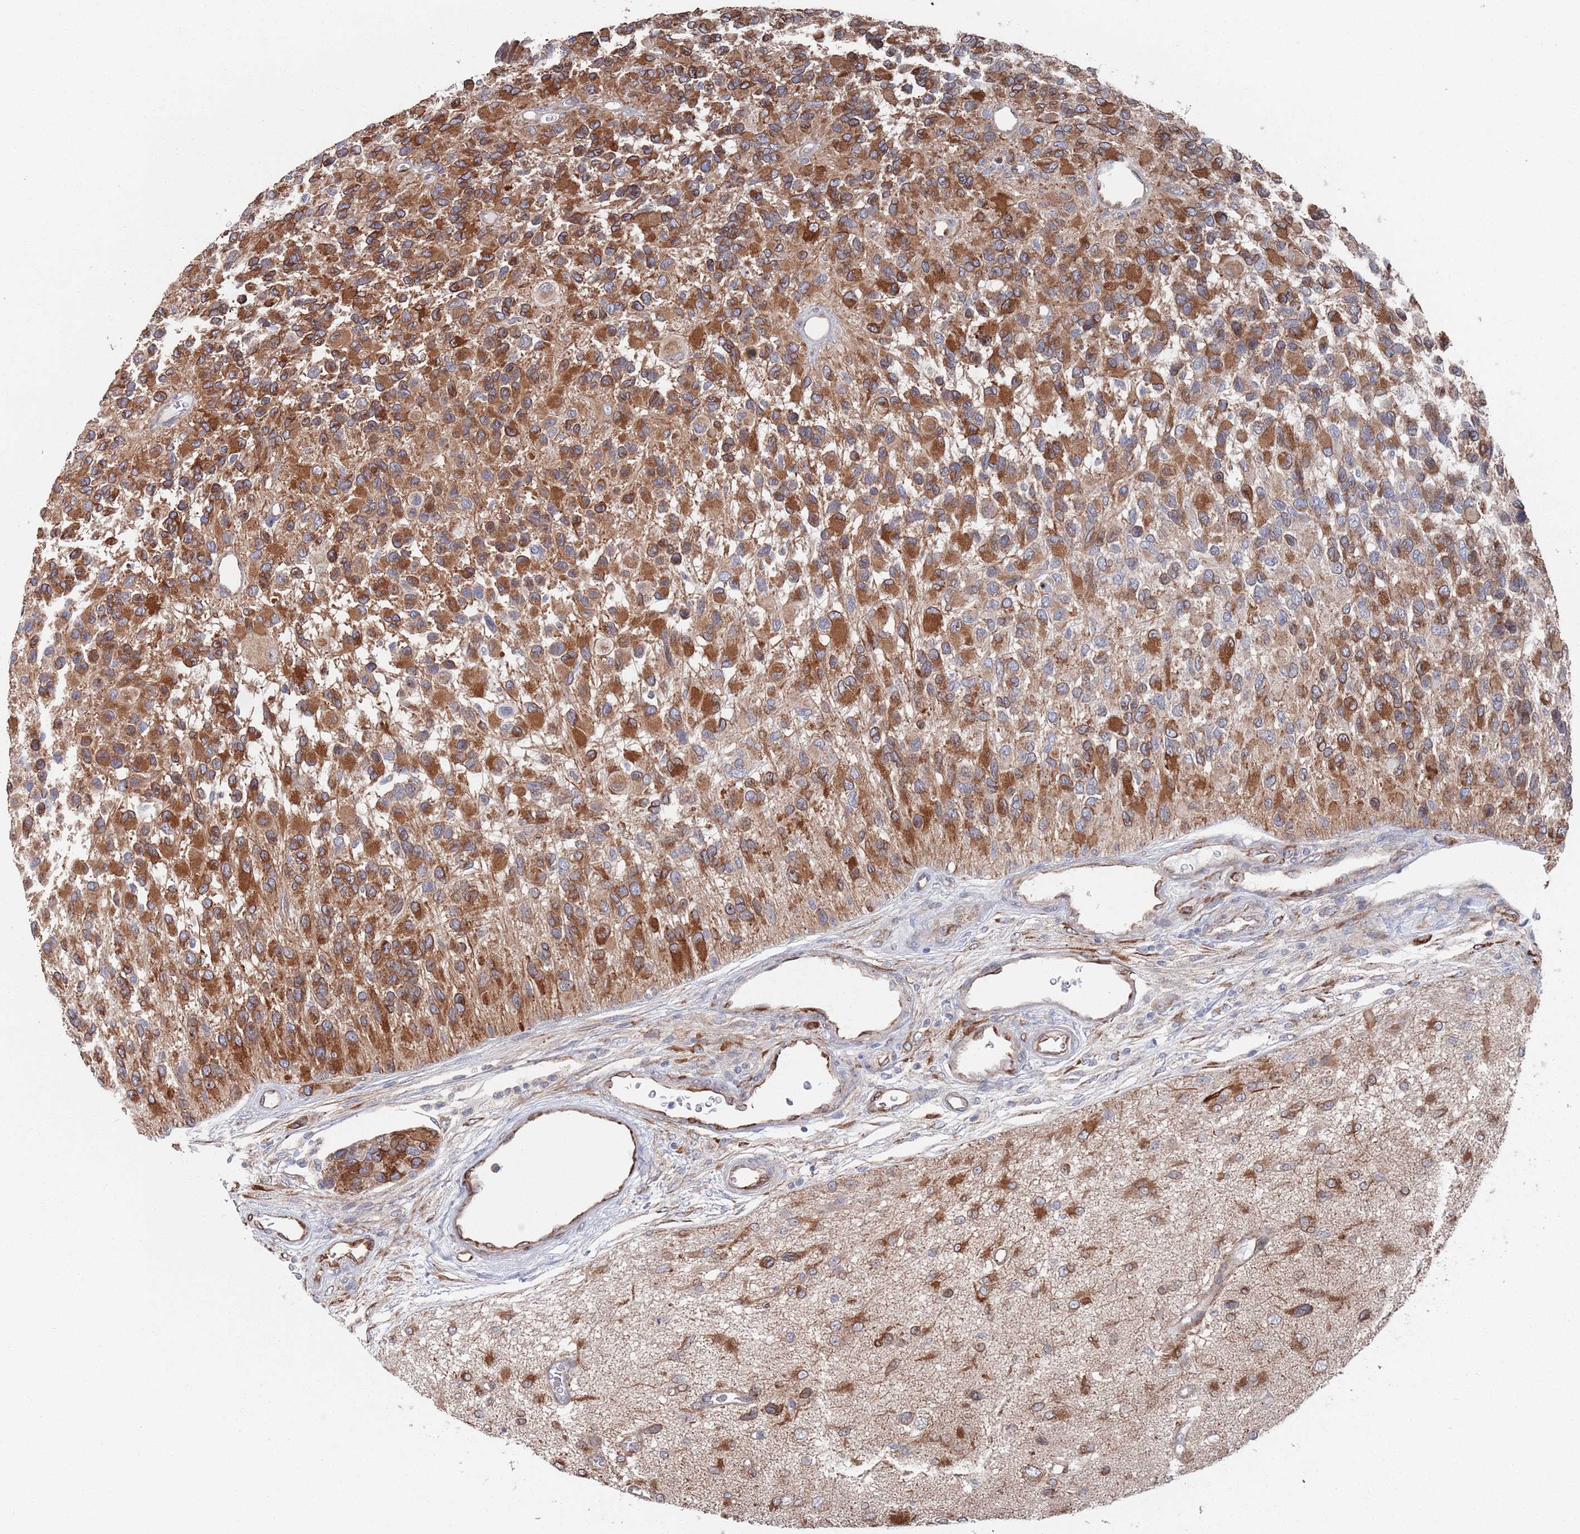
{"staining": {"intensity": "strong", "quantity": ">75%", "location": "cytoplasmic/membranous"}, "tissue": "glioma", "cell_type": "Tumor cells", "image_type": "cancer", "snomed": [{"axis": "morphology", "description": "Glioma, malignant, High grade"}, {"axis": "topography", "description": "Brain"}], "caption": "Protein expression analysis of human malignant glioma (high-grade) reveals strong cytoplasmic/membranous expression in about >75% of tumor cells.", "gene": "CCDC106", "patient": {"sex": "male", "age": 77}}